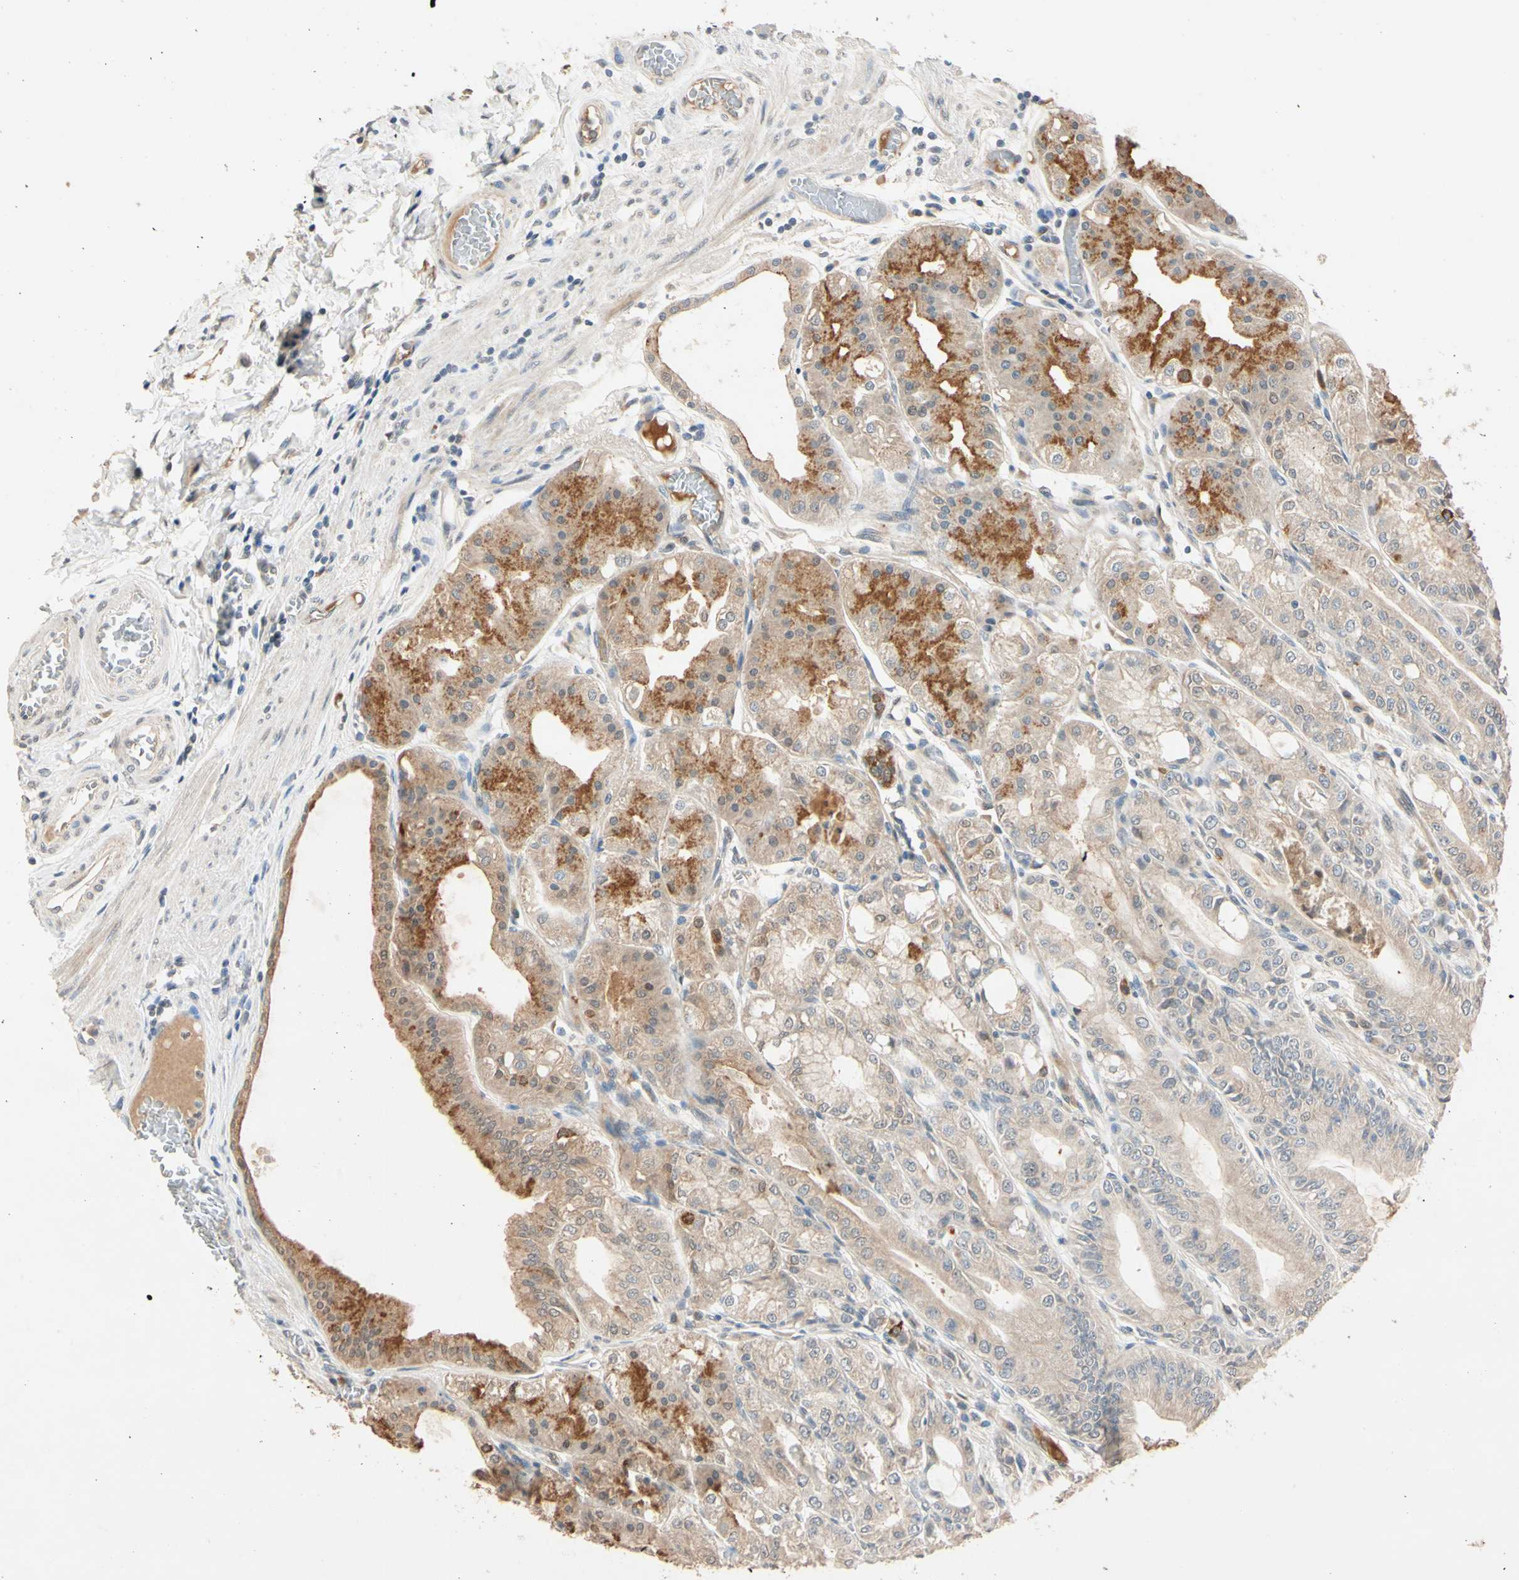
{"staining": {"intensity": "moderate", "quantity": "25%-75%", "location": "cytoplasmic/membranous"}, "tissue": "stomach", "cell_type": "Glandular cells", "image_type": "normal", "snomed": [{"axis": "morphology", "description": "Normal tissue, NOS"}, {"axis": "topography", "description": "Stomach, lower"}], "caption": "Stomach stained with a brown dye shows moderate cytoplasmic/membranous positive expression in about 25%-75% of glandular cells.", "gene": "ACSL5", "patient": {"sex": "male", "age": 71}}